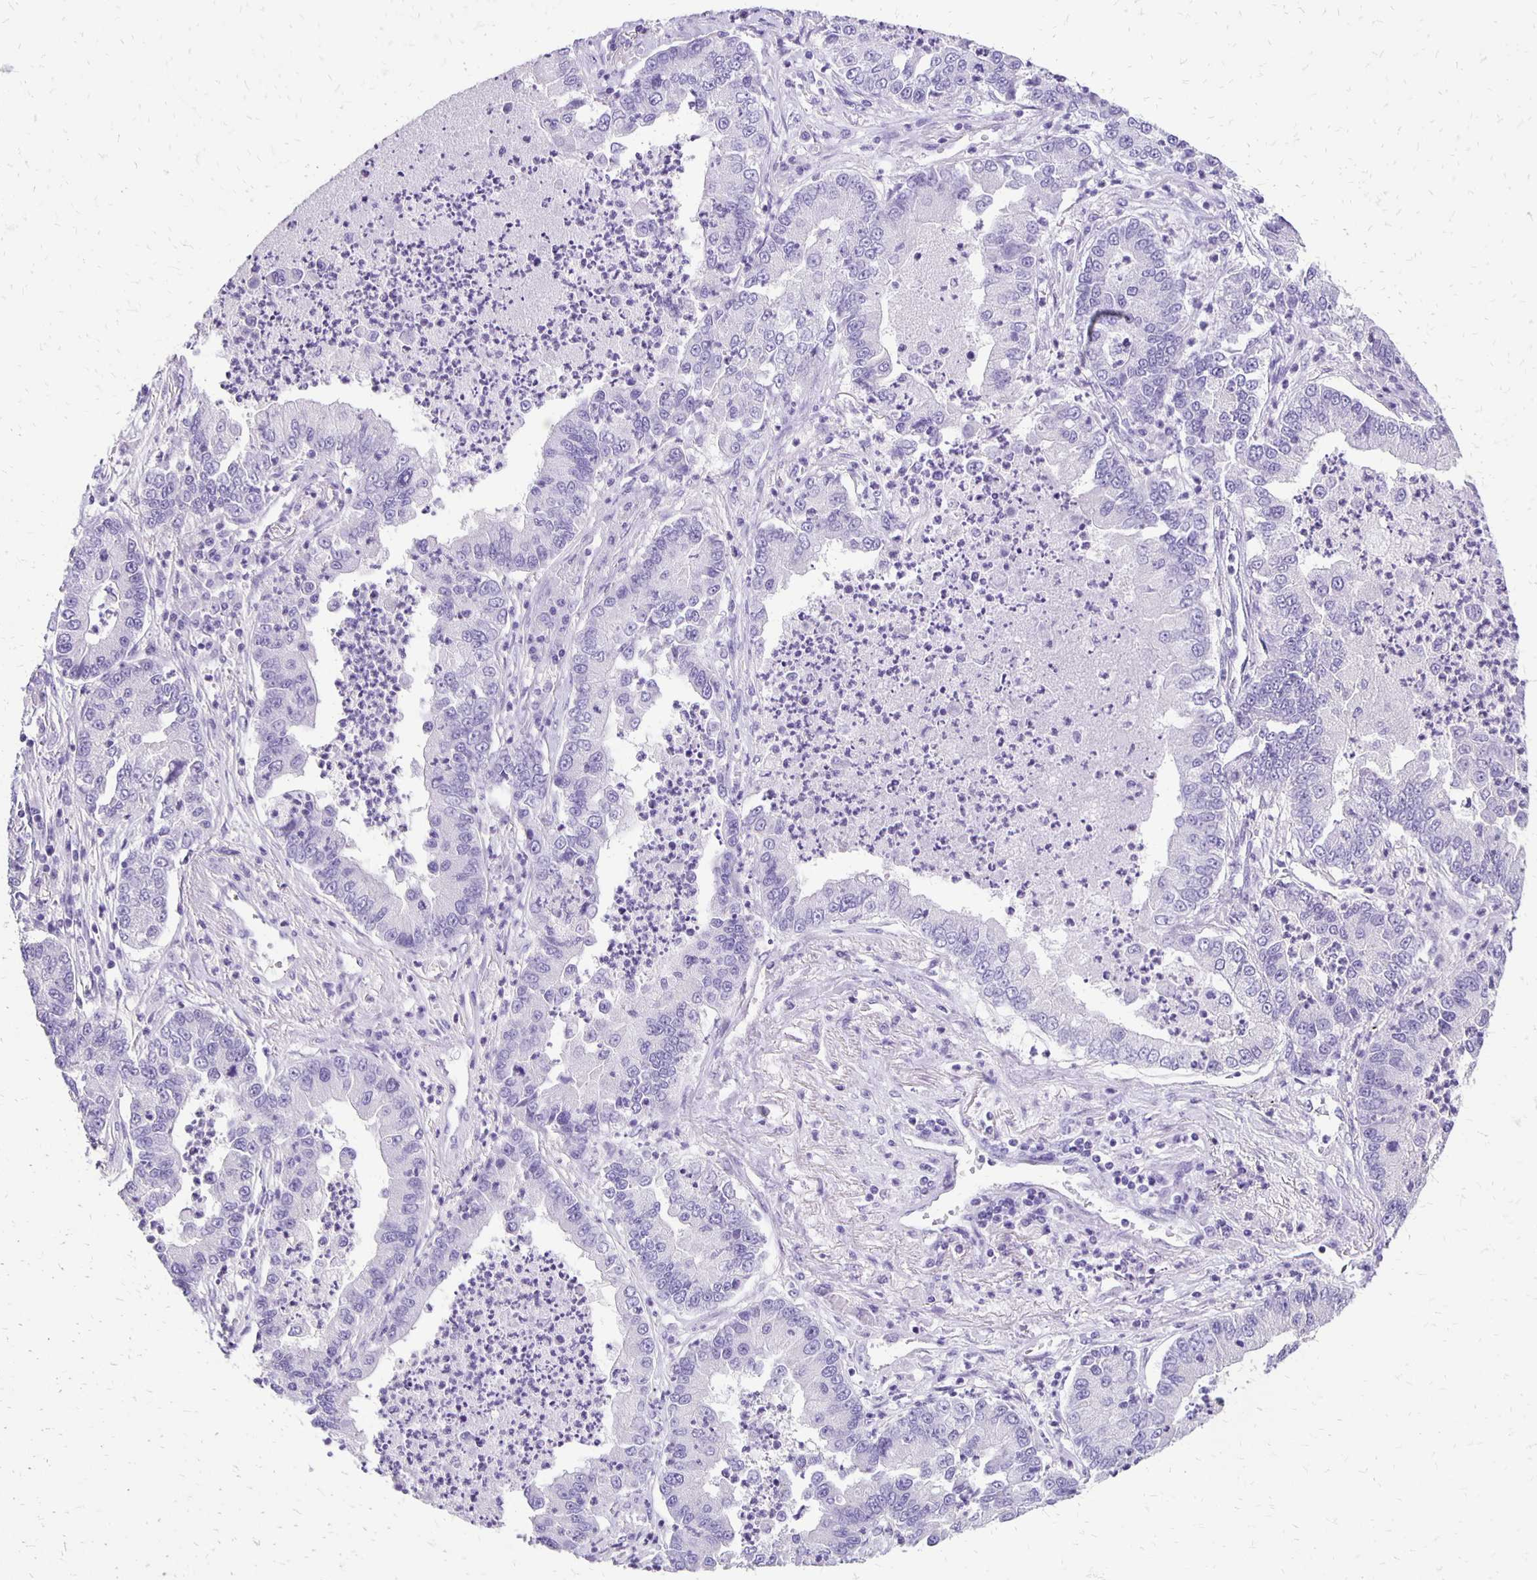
{"staining": {"intensity": "negative", "quantity": "none", "location": "none"}, "tissue": "lung cancer", "cell_type": "Tumor cells", "image_type": "cancer", "snomed": [{"axis": "morphology", "description": "Adenocarcinoma, NOS"}, {"axis": "topography", "description": "Lung"}], "caption": "The immunohistochemistry (IHC) histopathology image has no significant expression in tumor cells of adenocarcinoma (lung) tissue.", "gene": "ANKRD45", "patient": {"sex": "female", "age": 57}}